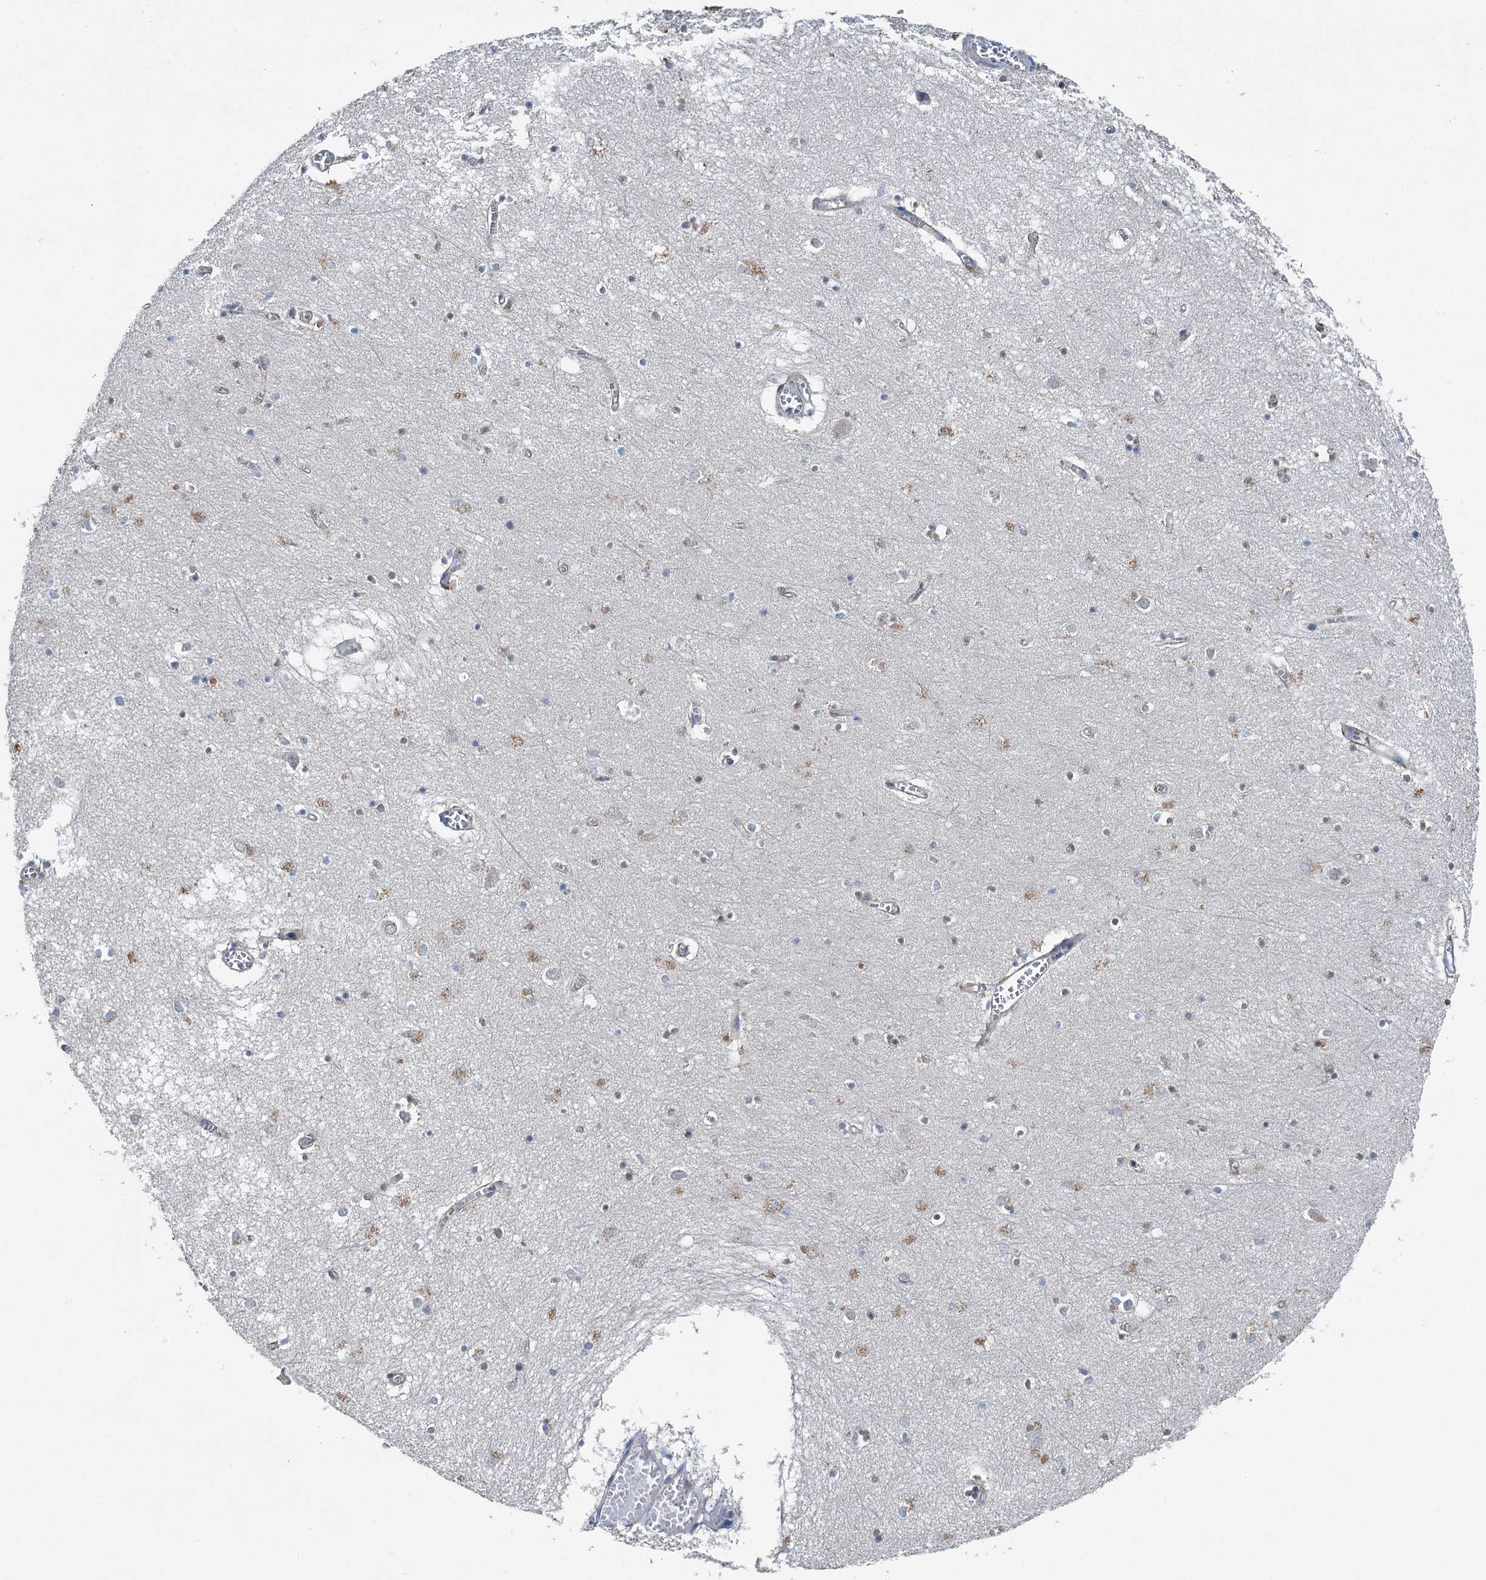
{"staining": {"intensity": "weak", "quantity": "25%-75%", "location": "cytoplasmic/membranous"}, "tissue": "hippocampus", "cell_type": "Glial cells", "image_type": "normal", "snomed": [{"axis": "morphology", "description": "Normal tissue, NOS"}, {"axis": "topography", "description": "Hippocampus"}], "caption": "Hippocampus stained with immunohistochemistry (IHC) demonstrates weak cytoplasmic/membranous expression in approximately 25%-75% of glial cells. The protein of interest is shown in brown color, while the nuclei are stained blue.", "gene": "C6orf120", "patient": {"sex": "male", "age": 70}}